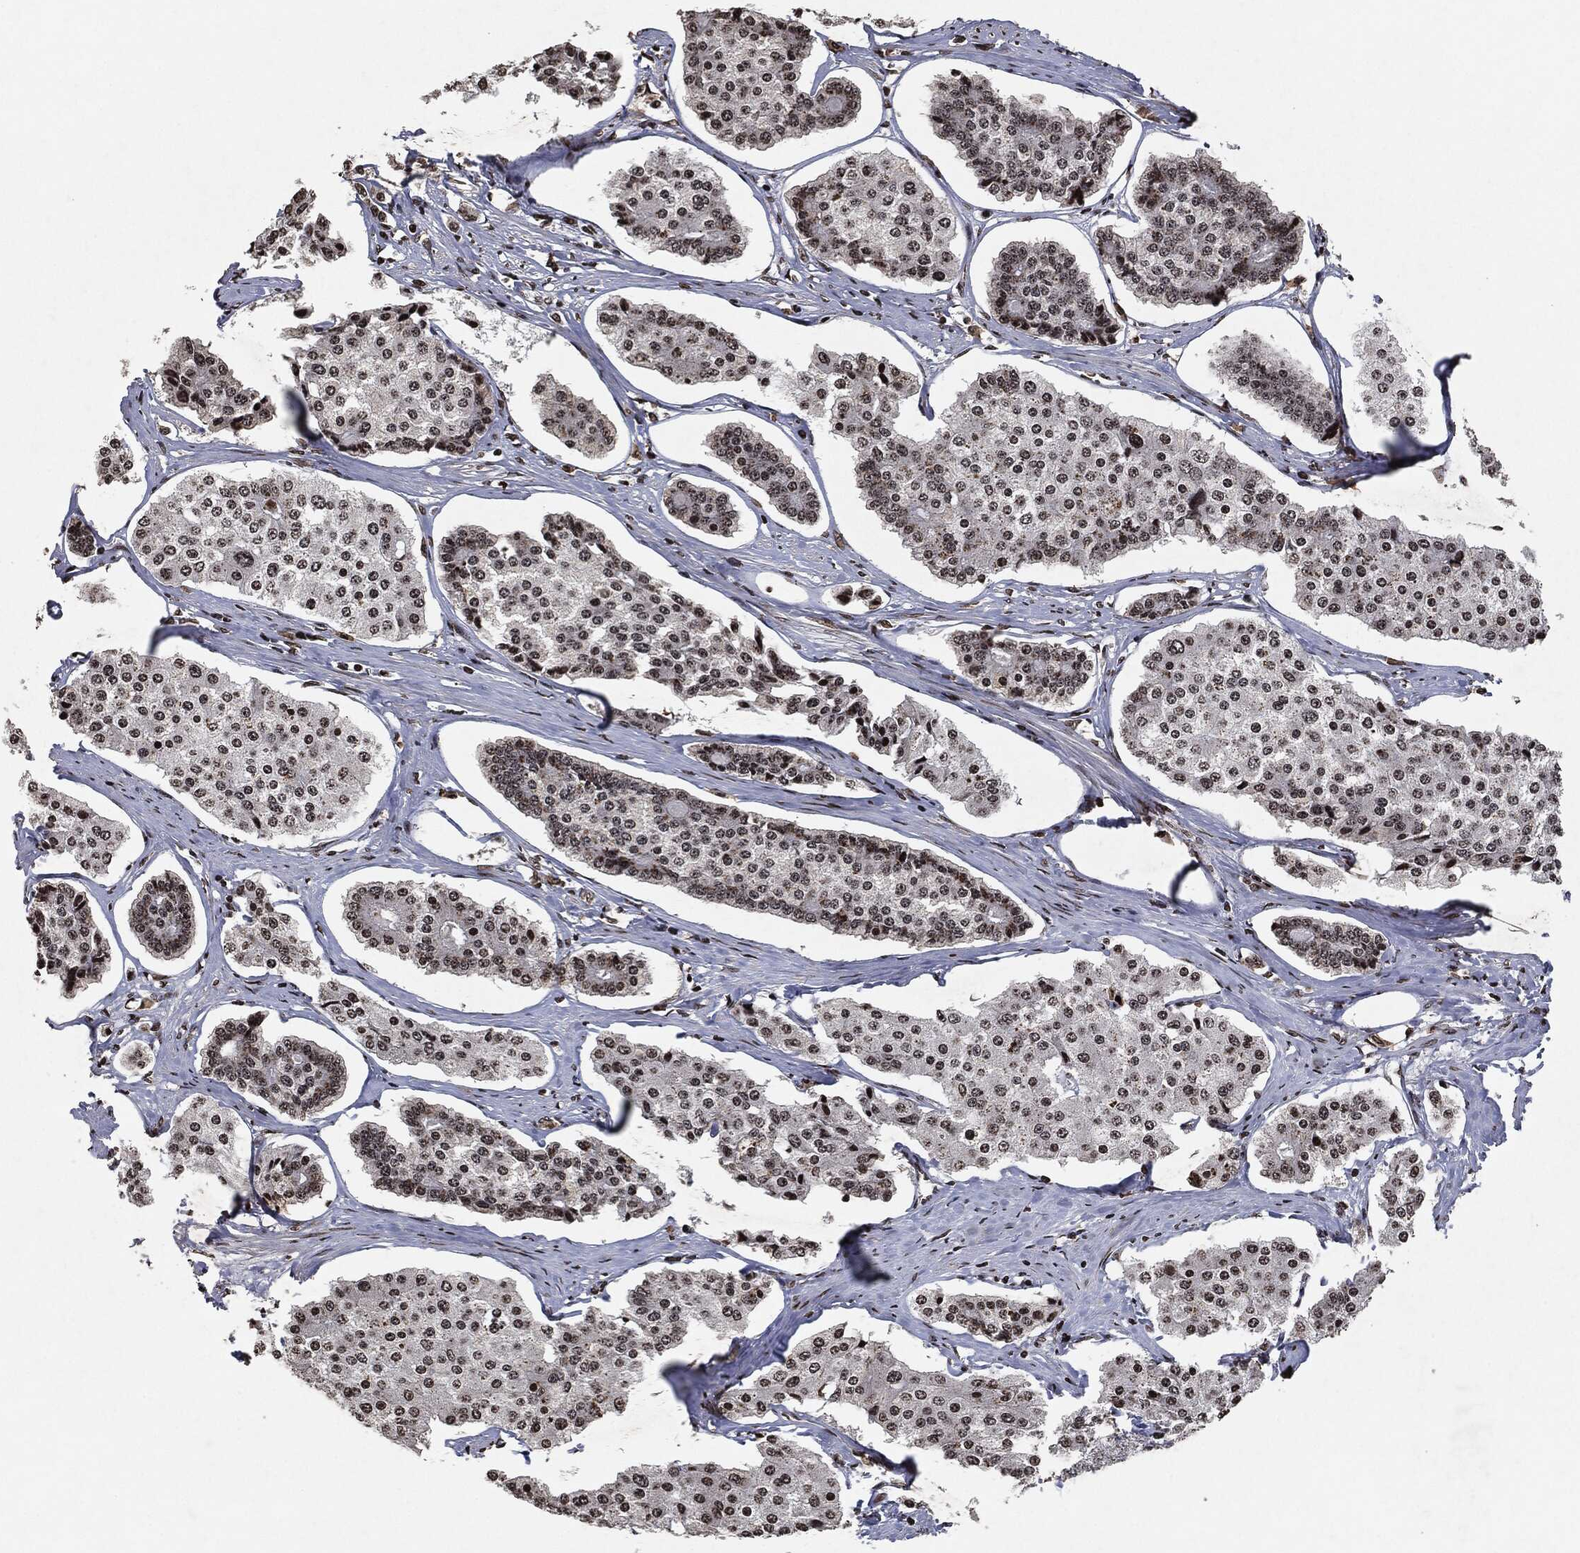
{"staining": {"intensity": "moderate", "quantity": "<25%", "location": "nuclear"}, "tissue": "carcinoid", "cell_type": "Tumor cells", "image_type": "cancer", "snomed": [{"axis": "morphology", "description": "Carcinoid, malignant, NOS"}, {"axis": "topography", "description": "Small intestine"}], "caption": "The immunohistochemical stain labels moderate nuclear expression in tumor cells of carcinoid tissue. The staining was performed using DAB to visualize the protein expression in brown, while the nuclei were stained in blue with hematoxylin (Magnification: 20x).", "gene": "JUN", "patient": {"sex": "female", "age": 65}}